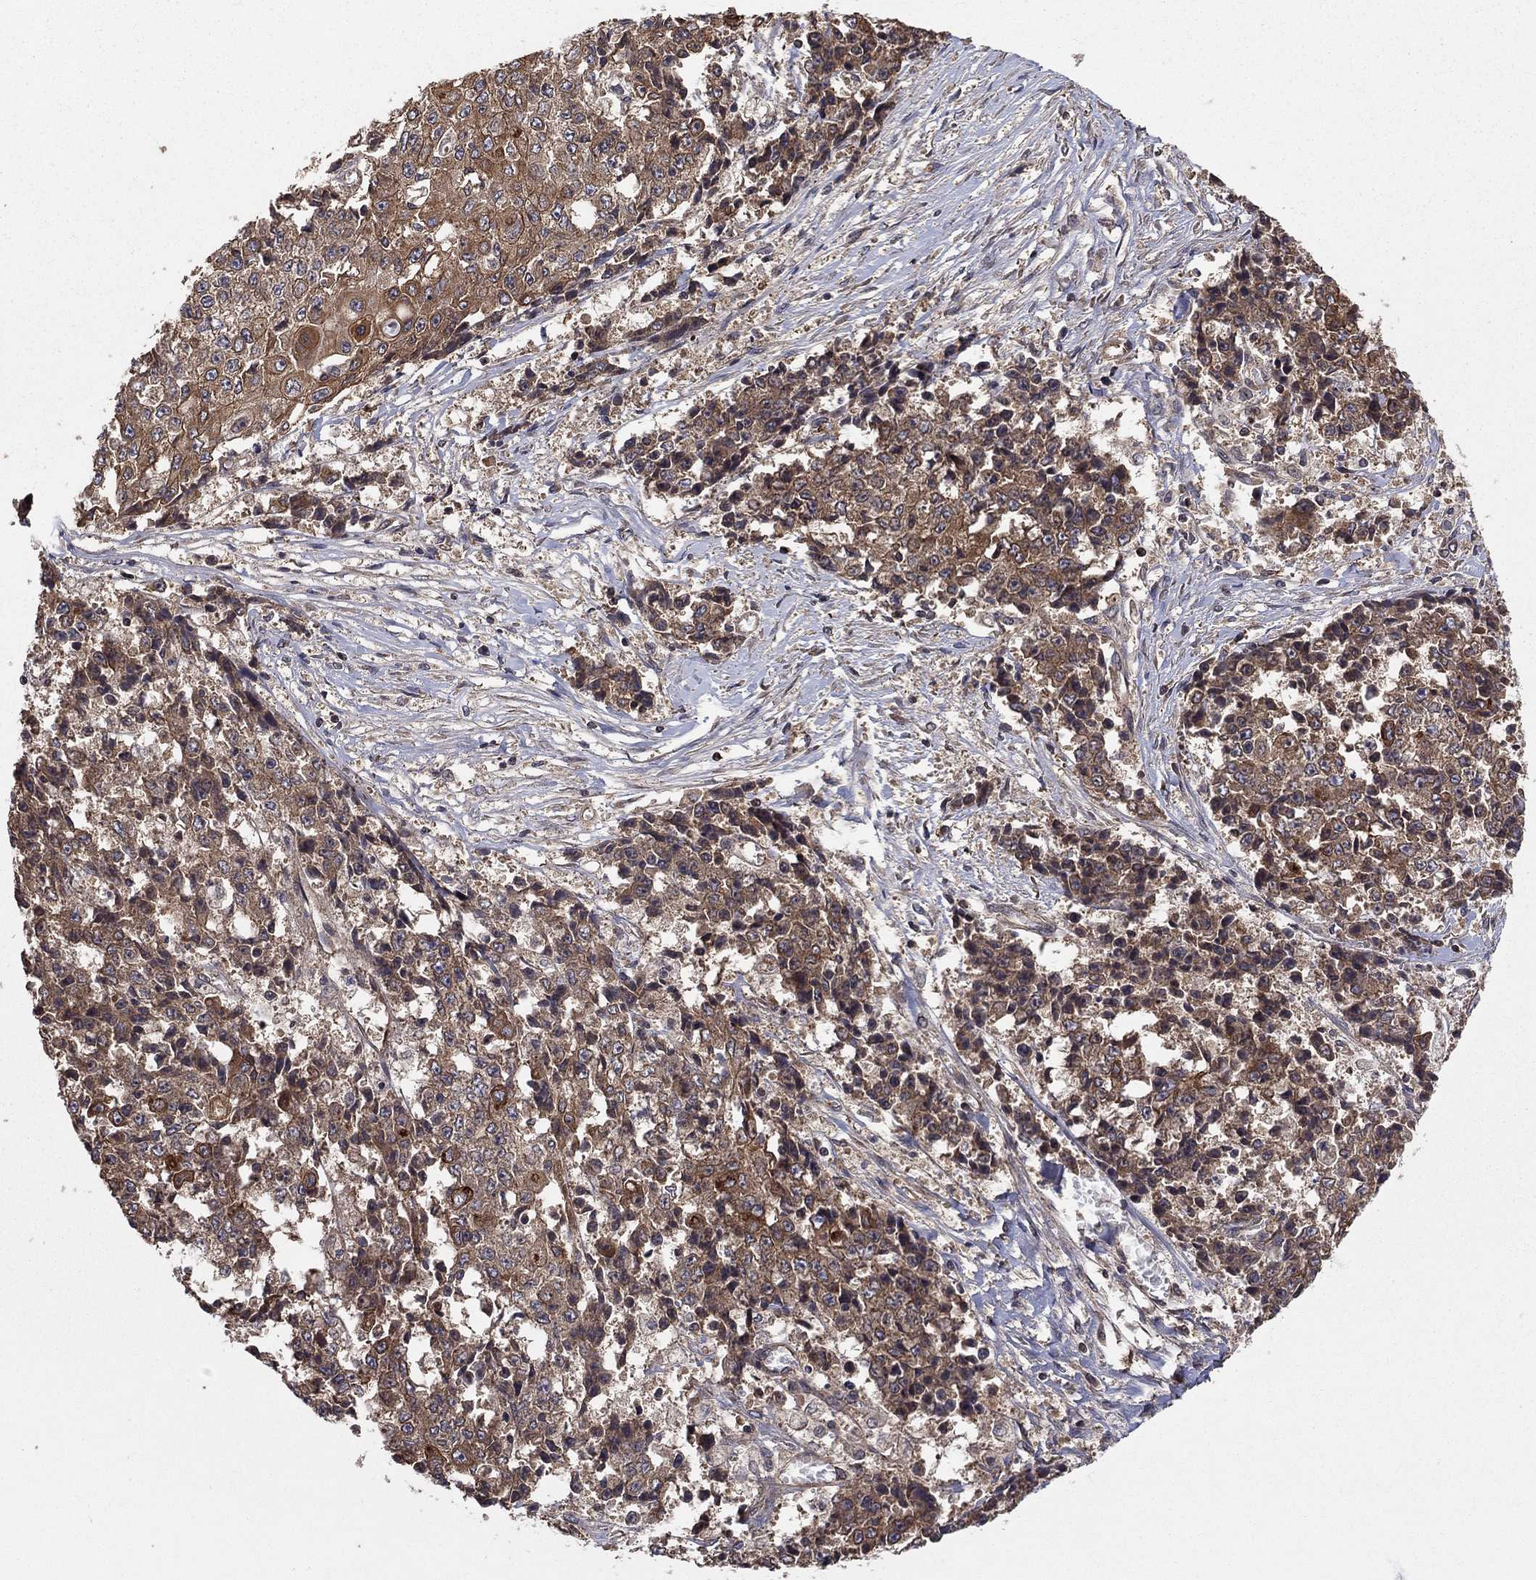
{"staining": {"intensity": "moderate", "quantity": ">75%", "location": "cytoplasmic/membranous"}, "tissue": "ovarian cancer", "cell_type": "Tumor cells", "image_type": "cancer", "snomed": [{"axis": "morphology", "description": "Carcinoma, endometroid"}, {"axis": "topography", "description": "Ovary"}], "caption": "There is medium levels of moderate cytoplasmic/membranous positivity in tumor cells of ovarian endometroid carcinoma, as demonstrated by immunohistochemical staining (brown color).", "gene": "BMERB1", "patient": {"sex": "female", "age": 42}}